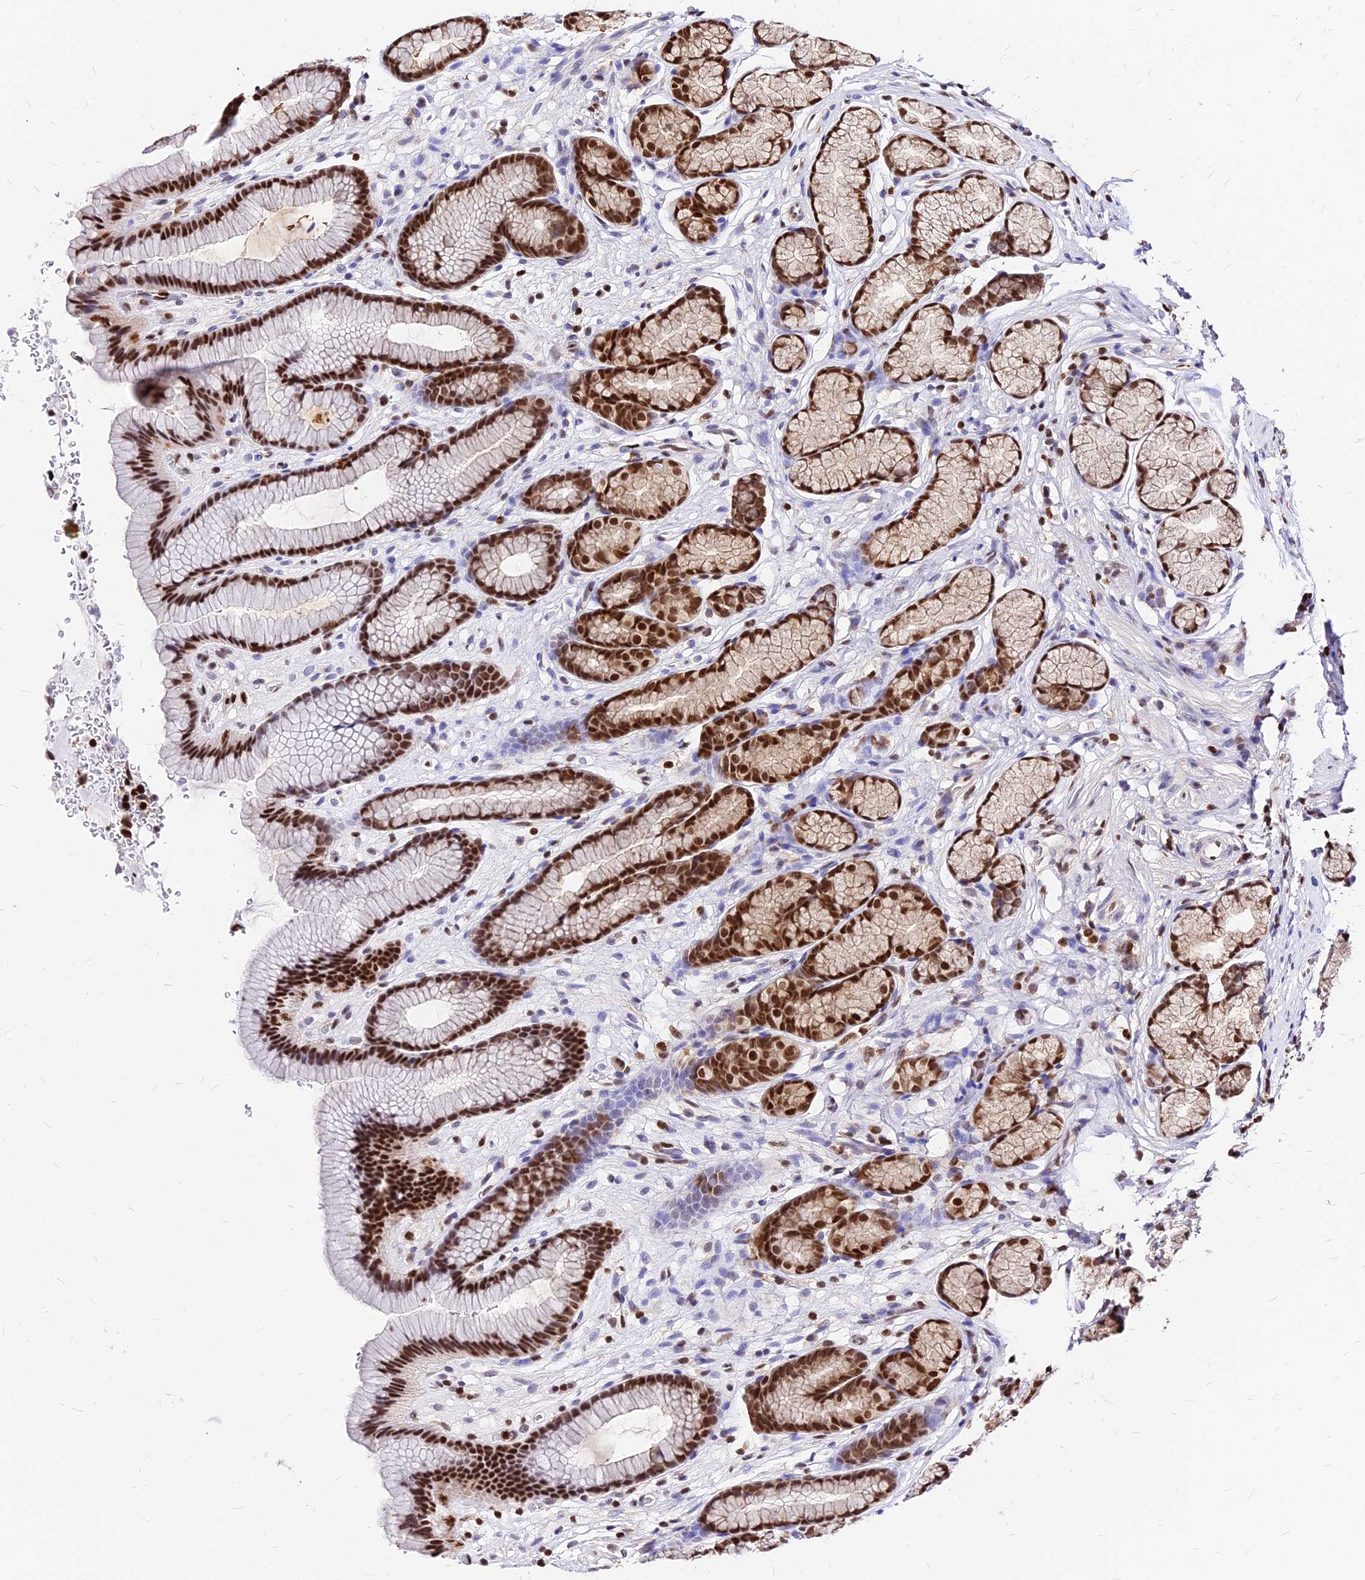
{"staining": {"intensity": "strong", "quantity": "25%-75%", "location": "nuclear"}, "tissue": "stomach", "cell_type": "Glandular cells", "image_type": "normal", "snomed": [{"axis": "morphology", "description": "Normal tissue, NOS"}, {"axis": "topography", "description": "Stomach"}], "caption": "Immunohistochemistry (IHC) of unremarkable stomach demonstrates high levels of strong nuclear positivity in about 25%-75% of glandular cells. (DAB (3,3'-diaminobenzidine) IHC with brightfield microscopy, high magnification).", "gene": "PAXX", "patient": {"sex": "male", "age": 42}}